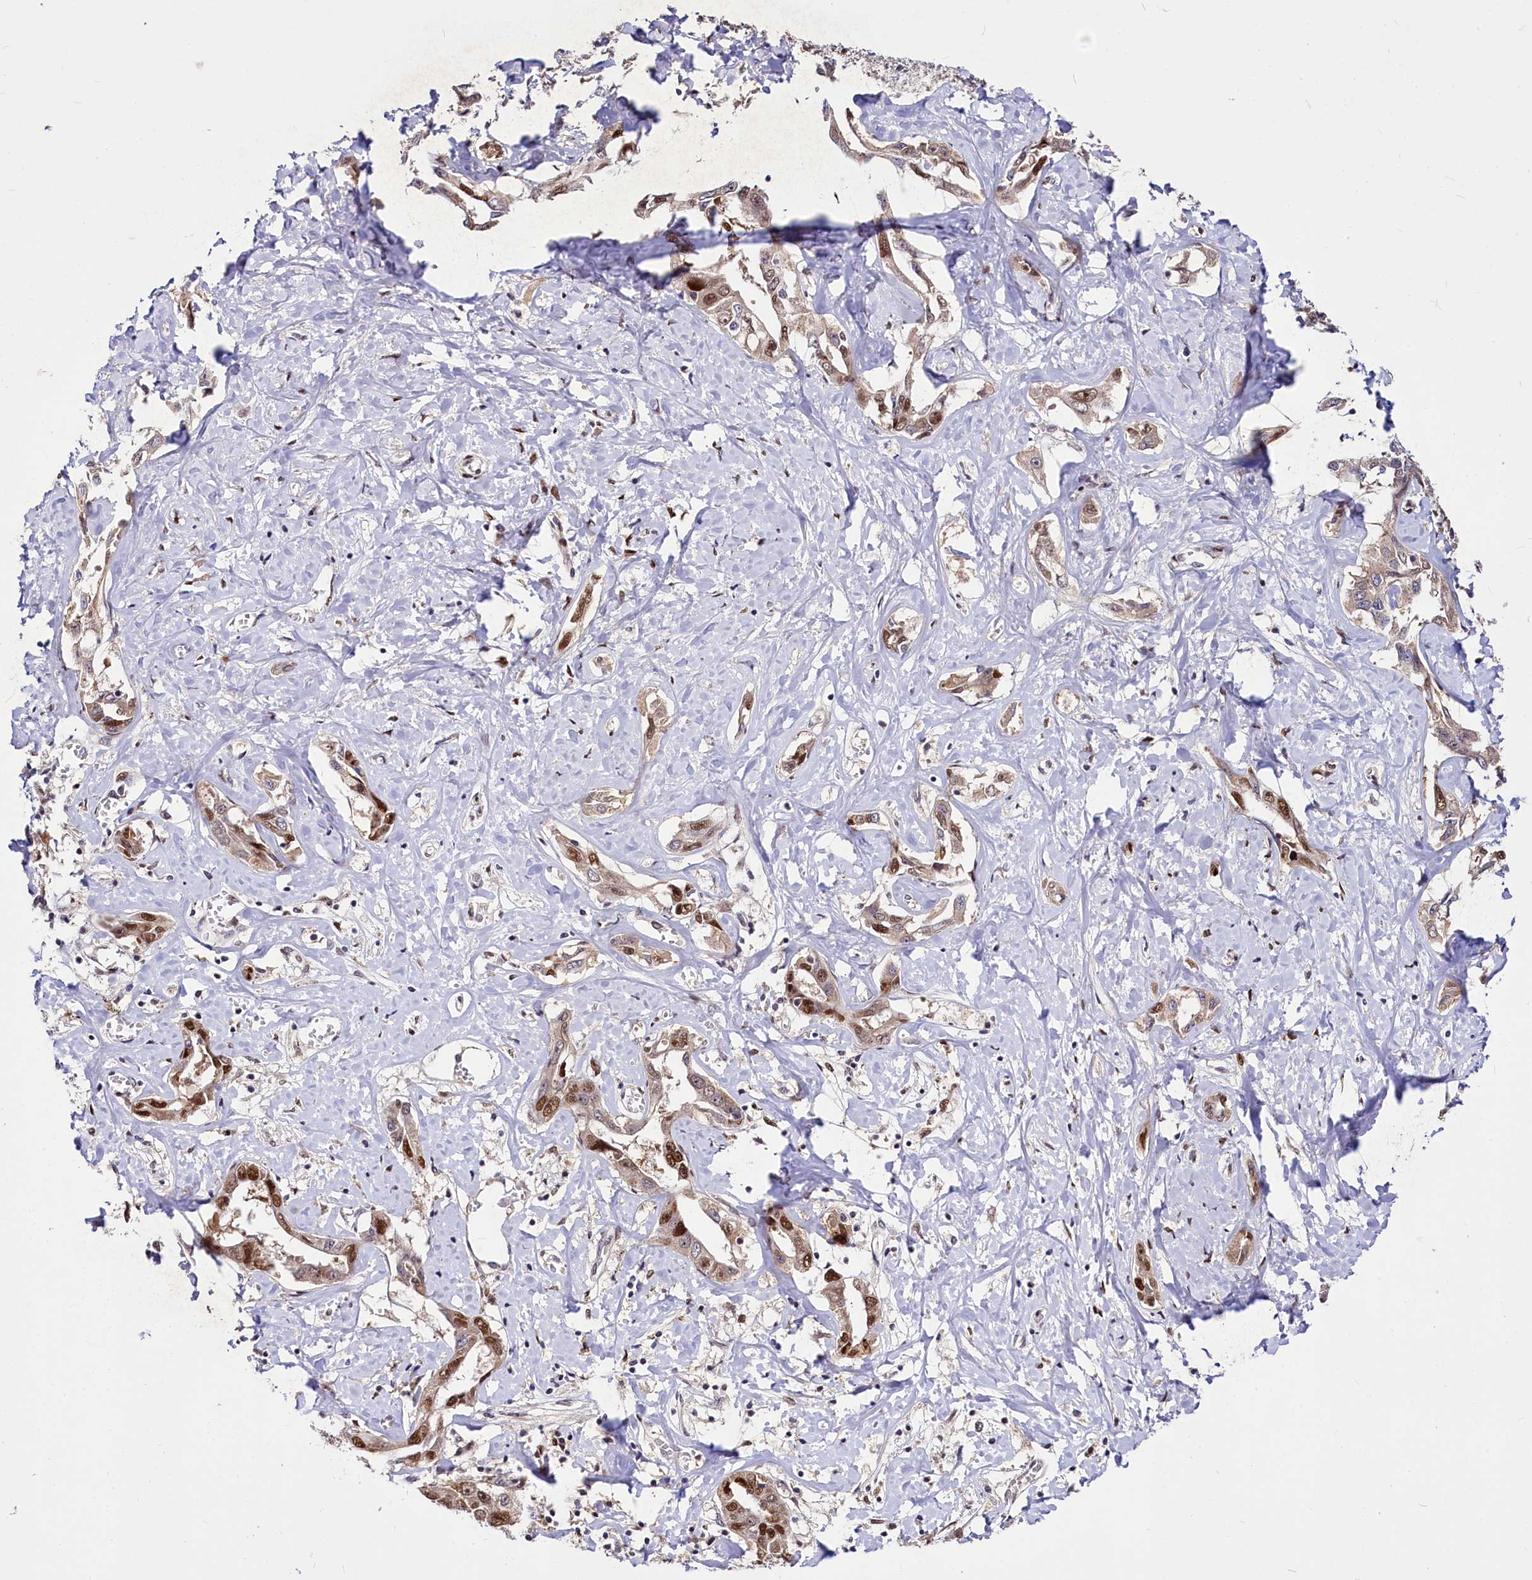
{"staining": {"intensity": "moderate", "quantity": "25%-75%", "location": "nuclear"}, "tissue": "liver cancer", "cell_type": "Tumor cells", "image_type": "cancer", "snomed": [{"axis": "morphology", "description": "Cholangiocarcinoma"}, {"axis": "topography", "description": "Liver"}], "caption": "A photomicrograph showing moderate nuclear positivity in about 25%-75% of tumor cells in cholangiocarcinoma (liver), as visualized by brown immunohistochemical staining.", "gene": "MAML2", "patient": {"sex": "male", "age": 59}}